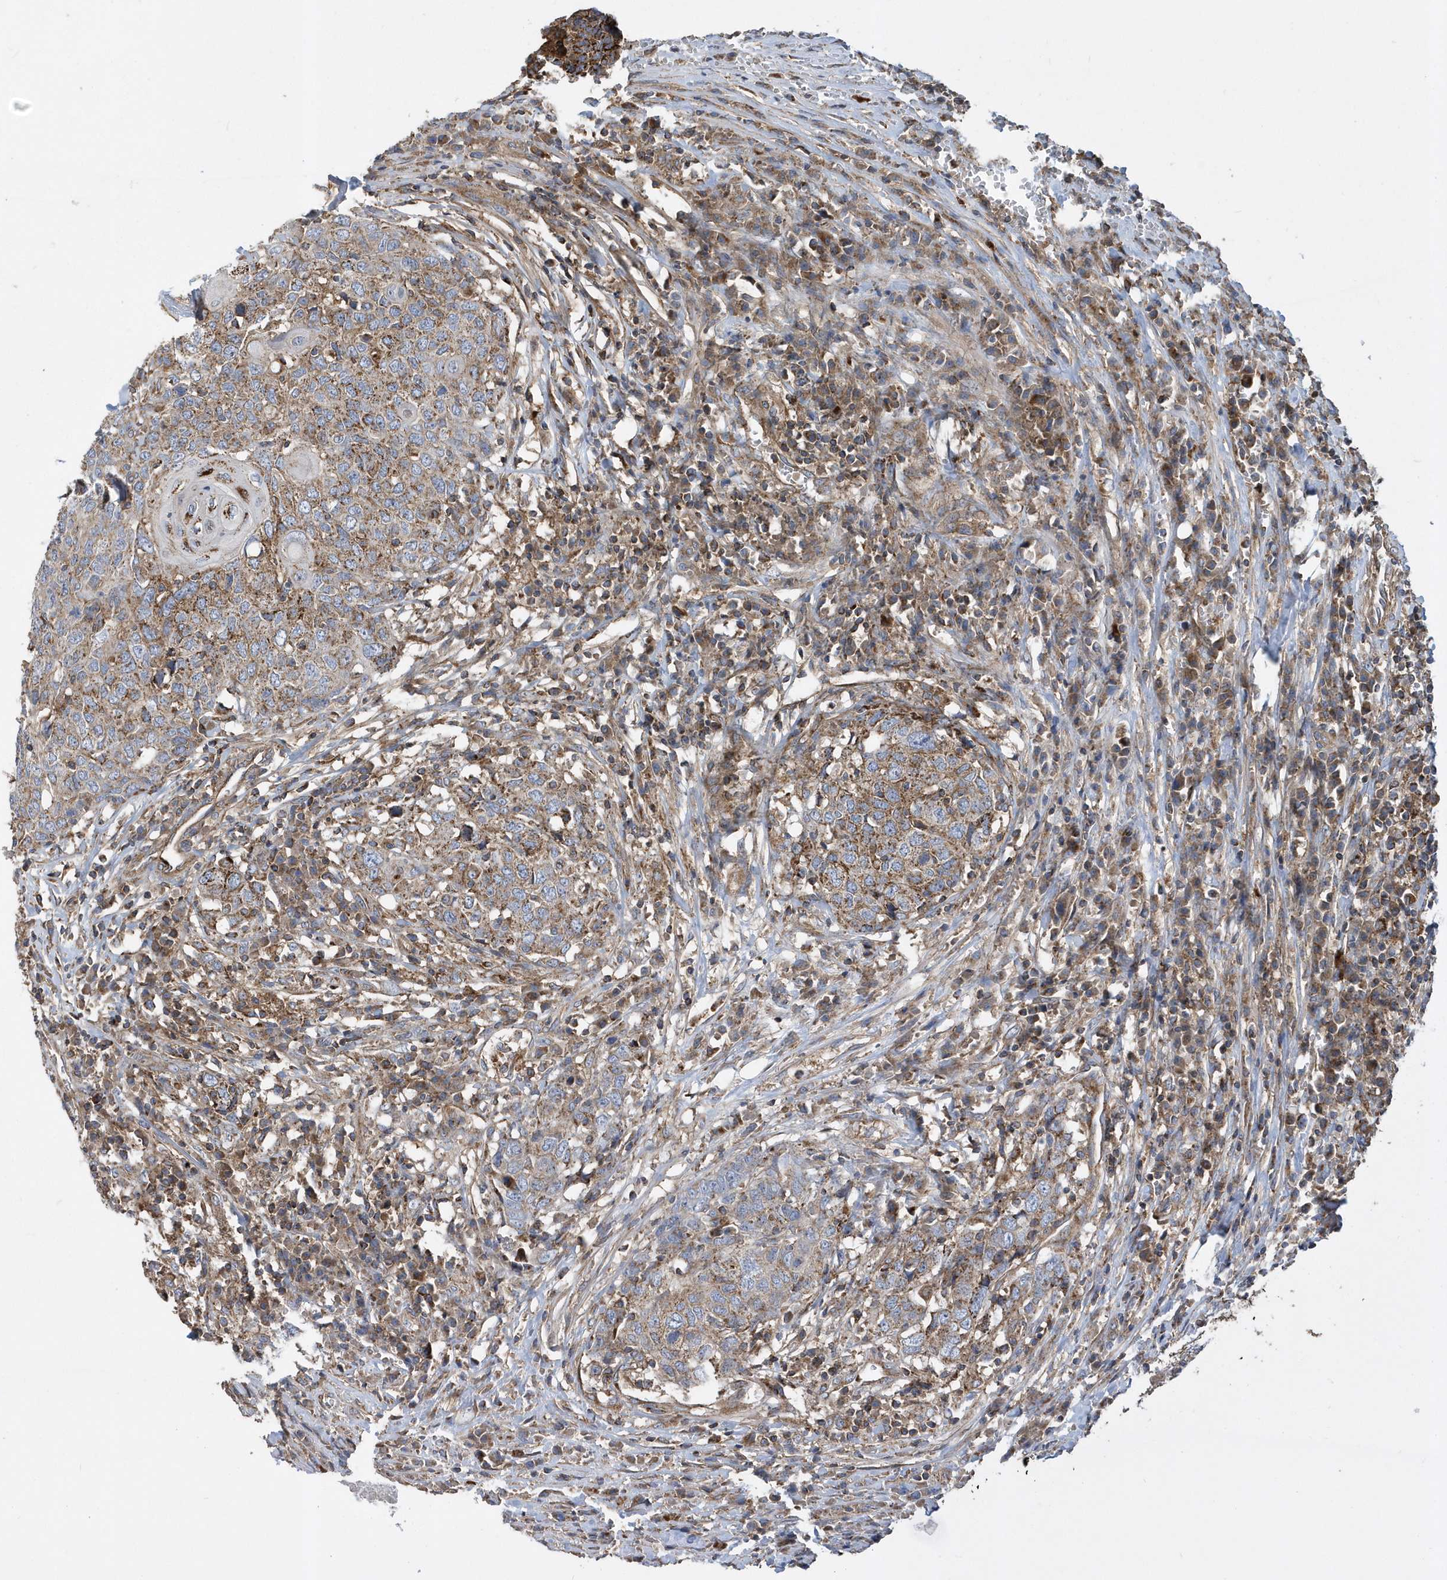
{"staining": {"intensity": "moderate", "quantity": "25%-75%", "location": "cytoplasmic/membranous"}, "tissue": "head and neck cancer", "cell_type": "Tumor cells", "image_type": "cancer", "snomed": [{"axis": "morphology", "description": "Squamous cell carcinoma, NOS"}, {"axis": "topography", "description": "Head-Neck"}], "caption": "Moderate cytoplasmic/membranous staining is present in approximately 25%-75% of tumor cells in head and neck squamous cell carcinoma.", "gene": "TRAIP", "patient": {"sex": "male", "age": 66}}